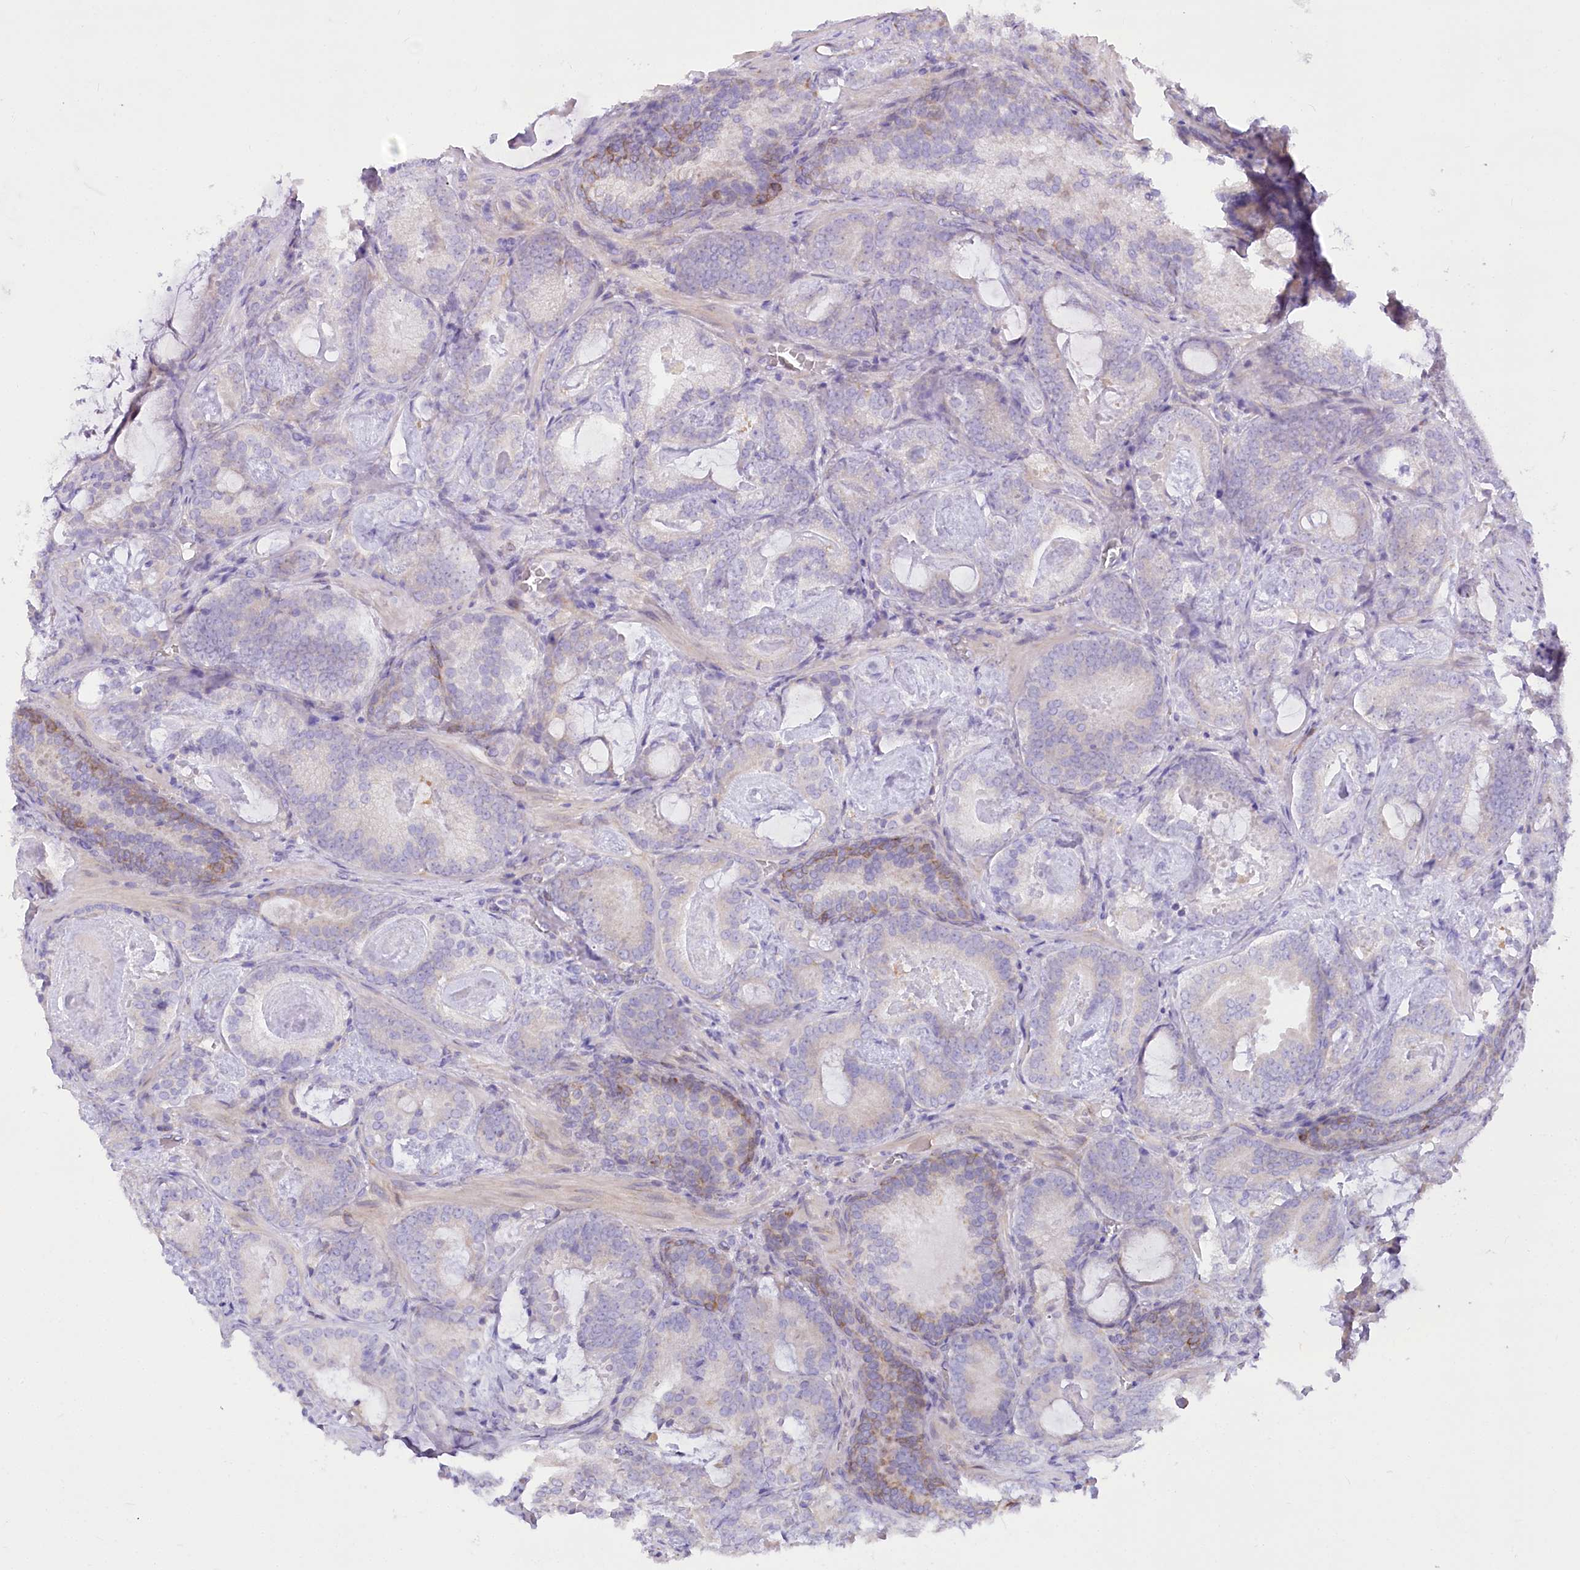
{"staining": {"intensity": "negative", "quantity": "none", "location": "none"}, "tissue": "prostate cancer", "cell_type": "Tumor cells", "image_type": "cancer", "snomed": [{"axis": "morphology", "description": "Adenocarcinoma, Low grade"}, {"axis": "topography", "description": "Prostate"}], "caption": "This is an IHC image of human prostate low-grade adenocarcinoma. There is no staining in tumor cells.", "gene": "STT3B", "patient": {"sex": "male", "age": 60}}